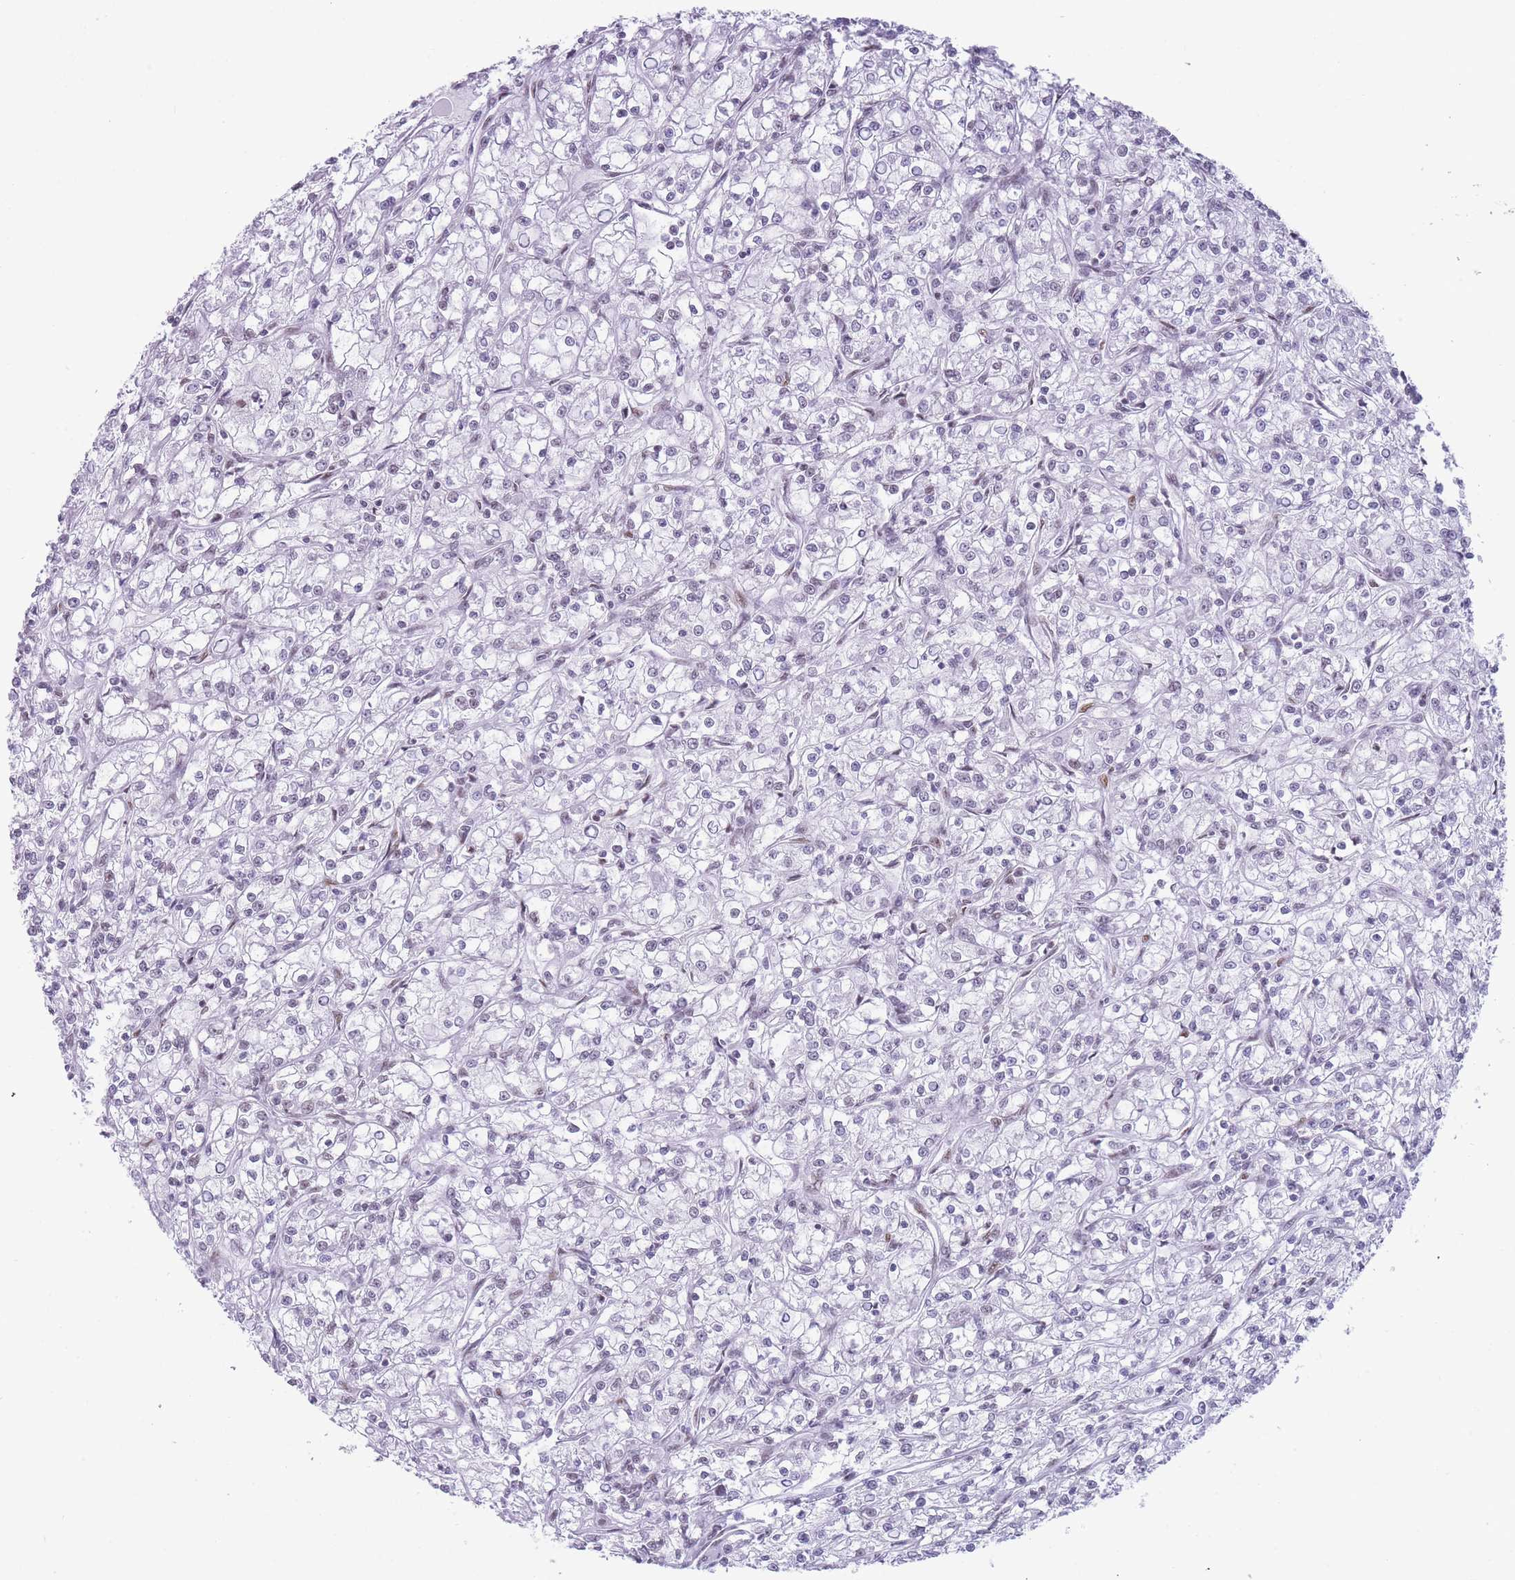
{"staining": {"intensity": "weak", "quantity": "<25%", "location": "nuclear"}, "tissue": "renal cancer", "cell_type": "Tumor cells", "image_type": "cancer", "snomed": [{"axis": "morphology", "description": "Adenocarcinoma, NOS"}, {"axis": "topography", "description": "Kidney"}], "caption": "This micrograph is of renal cancer stained with immunohistochemistry to label a protein in brown with the nuclei are counter-stained blue. There is no staining in tumor cells.", "gene": "HNRNPUL1", "patient": {"sex": "female", "age": 59}}